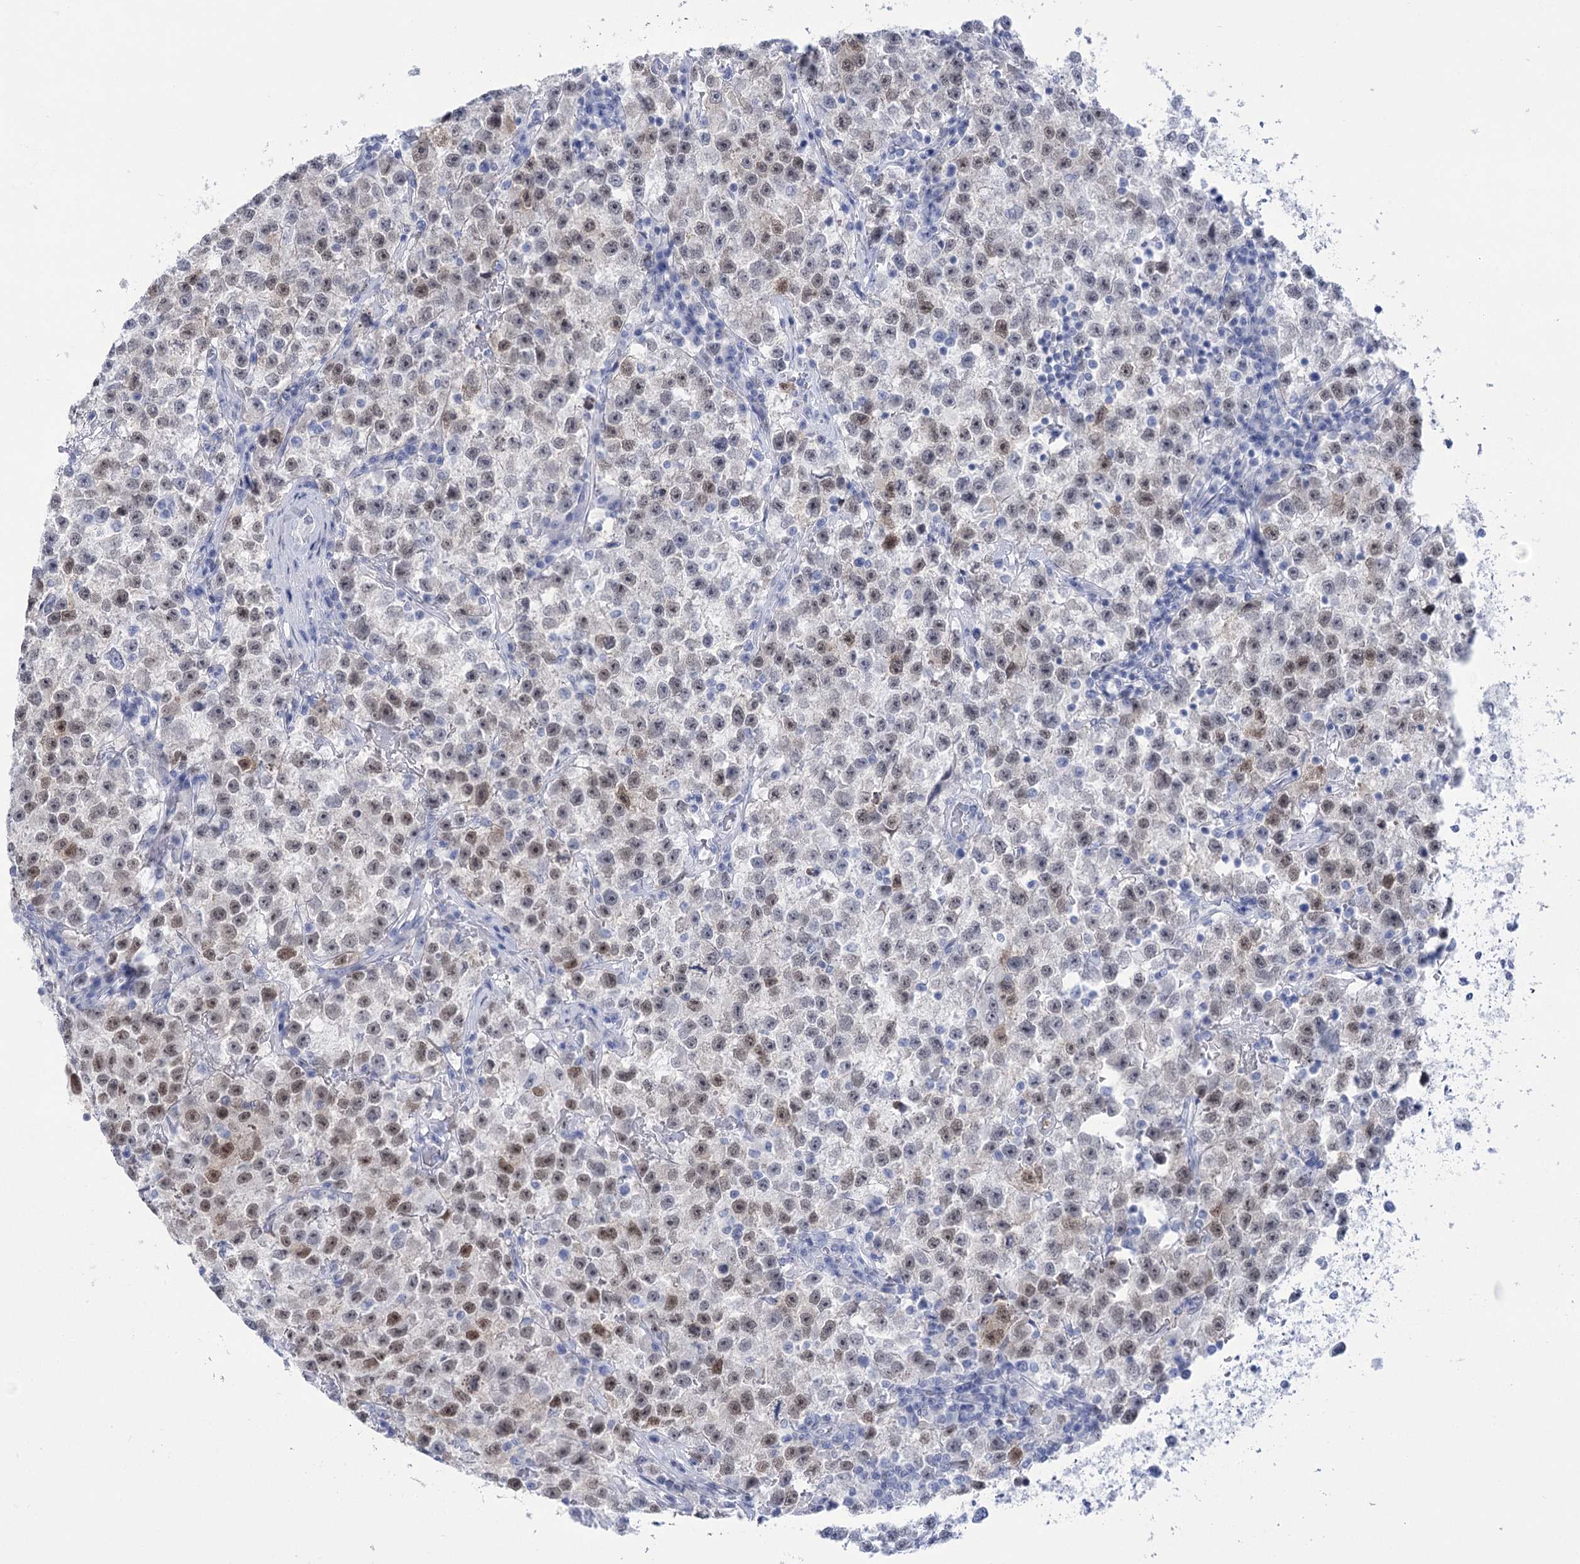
{"staining": {"intensity": "moderate", "quantity": ">75%", "location": "nuclear"}, "tissue": "testis cancer", "cell_type": "Tumor cells", "image_type": "cancer", "snomed": [{"axis": "morphology", "description": "Seminoma, NOS"}, {"axis": "topography", "description": "Testis"}], "caption": "This is an image of immunohistochemistry (IHC) staining of testis cancer (seminoma), which shows moderate positivity in the nuclear of tumor cells.", "gene": "HORMAD1", "patient": {"sex": "male", "age": 22}}